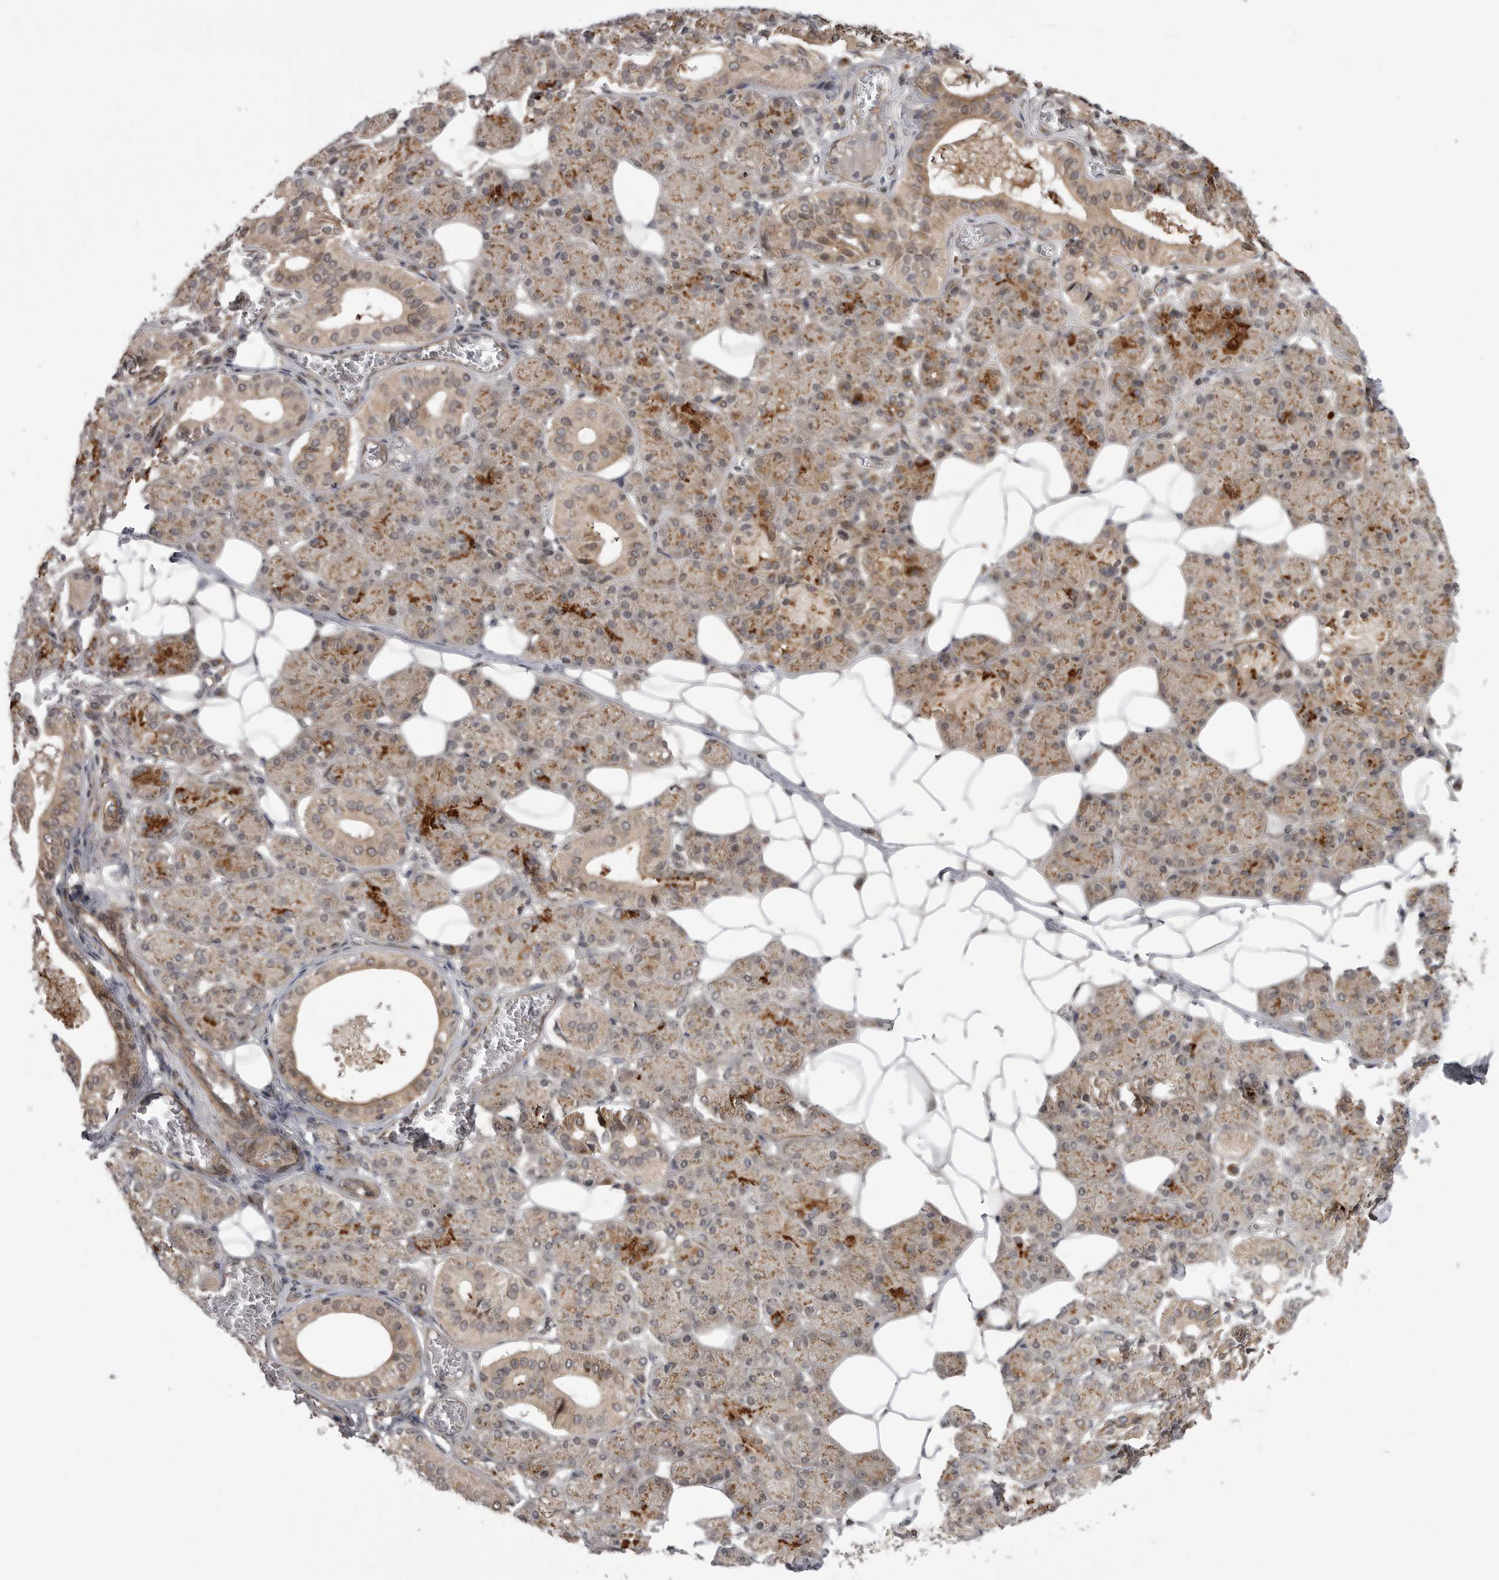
{"staining": {"intensity": "moderate", "quantity": ">75%", "location": "cytoplasmic/membranous"}, "tissue": "salivary gland", "cell_type": "Glandular cells", "image_type": "normal", "snomed": [{"axis": "morphology", "description": "Normal tissue, NOS"}, {"axis": "topography", "description": "Salivary gland"}], "caption": "Immunohistochemistry image of benign salivary gland: human salivary gland stained using IHC demonstrates medium levels of moderate protein expression localized specifically in the cytoplasmic/membranous of glandular cells, appearing as a cytoplasmic/membranous brown color.", "gene": "PDCL", "patient": {"sex": "female", "age": 33}}